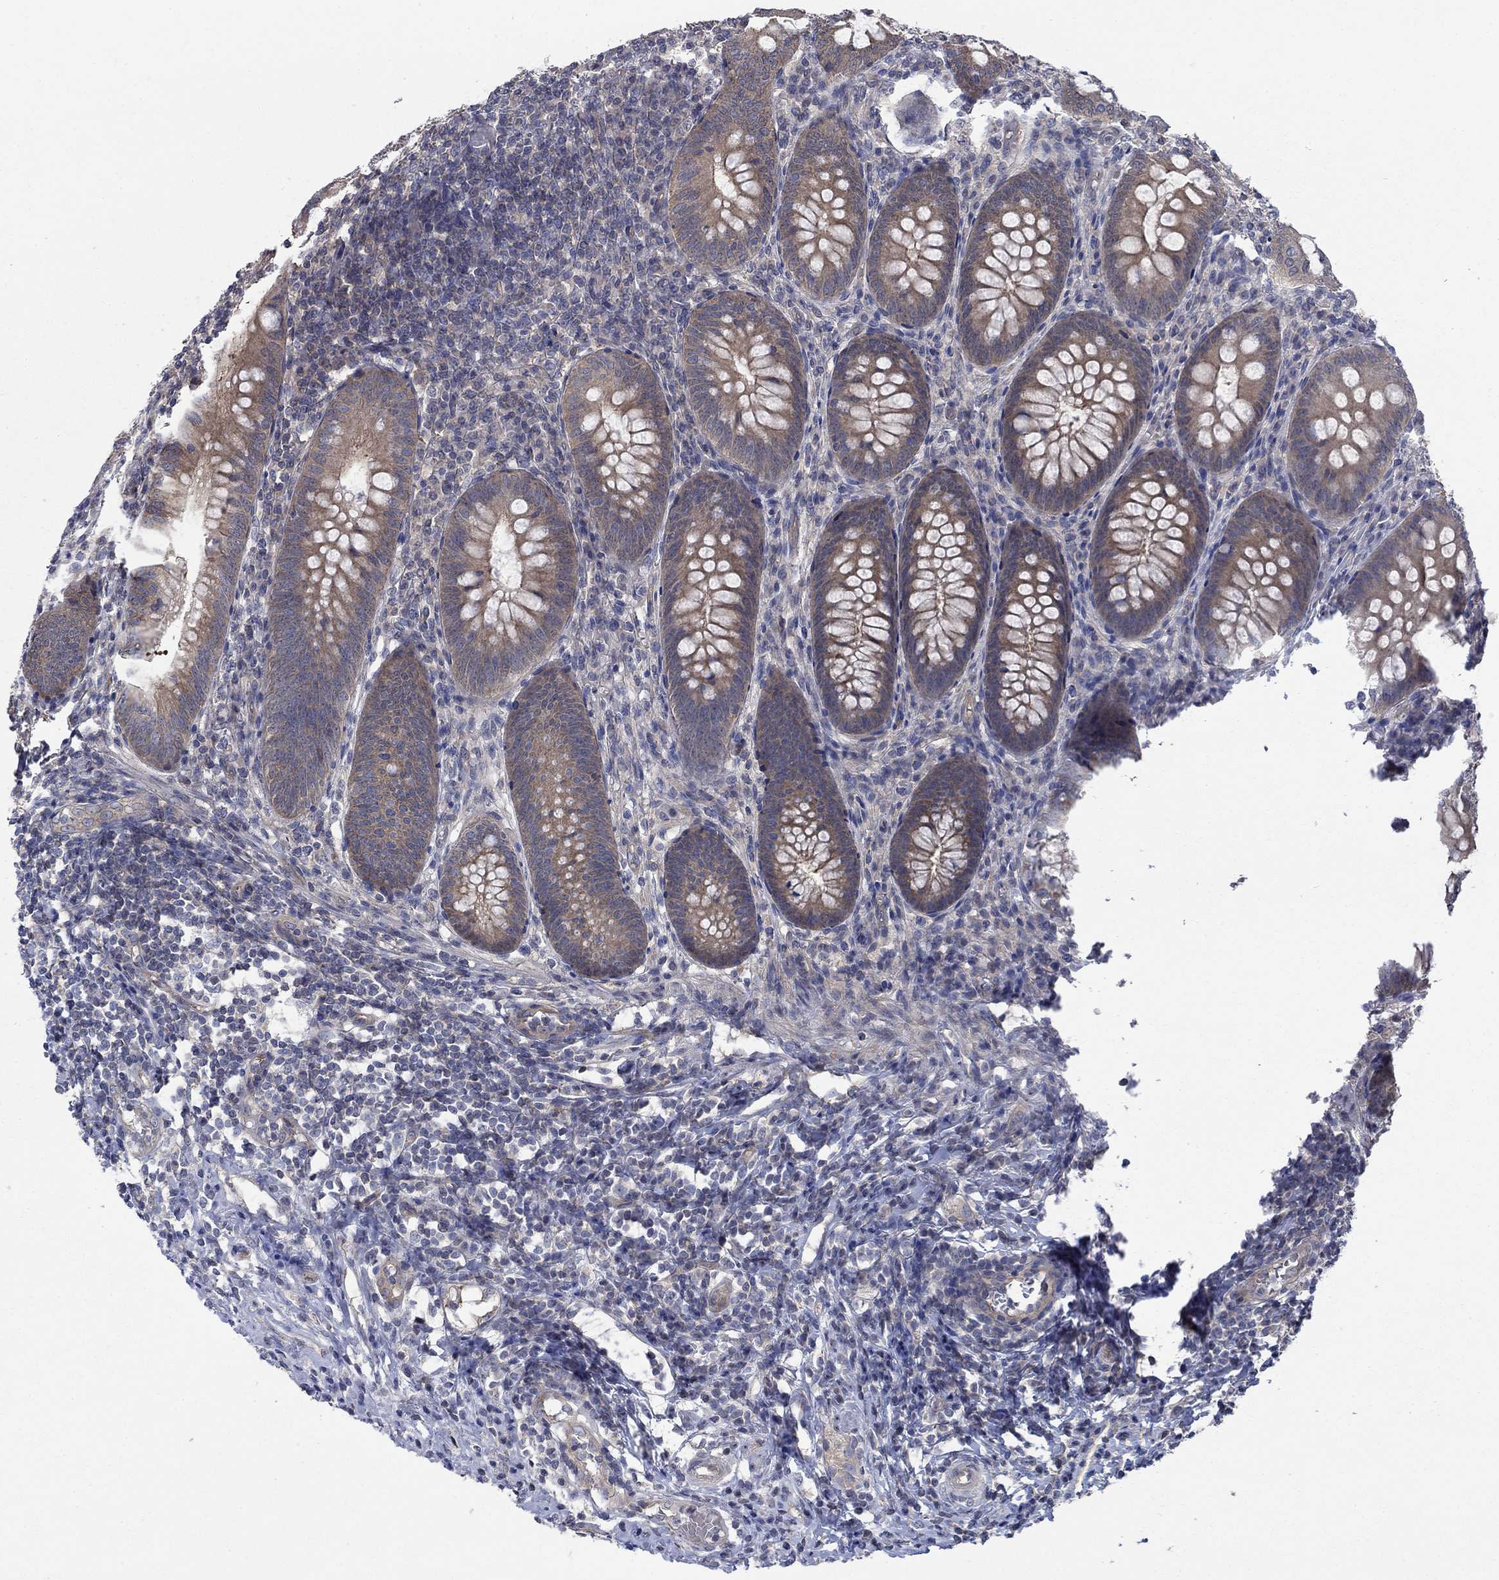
{"staining": {"intensity": "moderate", "quantity": "<25%", "location": "cytoplasmic/membranous"}, "tissue": "appendix", "cell_type": "Glandular cells", "image_type": "normal", "snomed": [{"axis": "morphology", "description": "Normal tissue, NOS"}, {"axis": "morphology", "description": "Inflammation, NOS"}, {"axis": "topography", "description": "Appendix"}], "caption": "Human appendix stained with a protein marker exhibits moderate staining in glandular cells.", "gene": "PDZD2", "patient": {"sex": "male", "age": 16}}